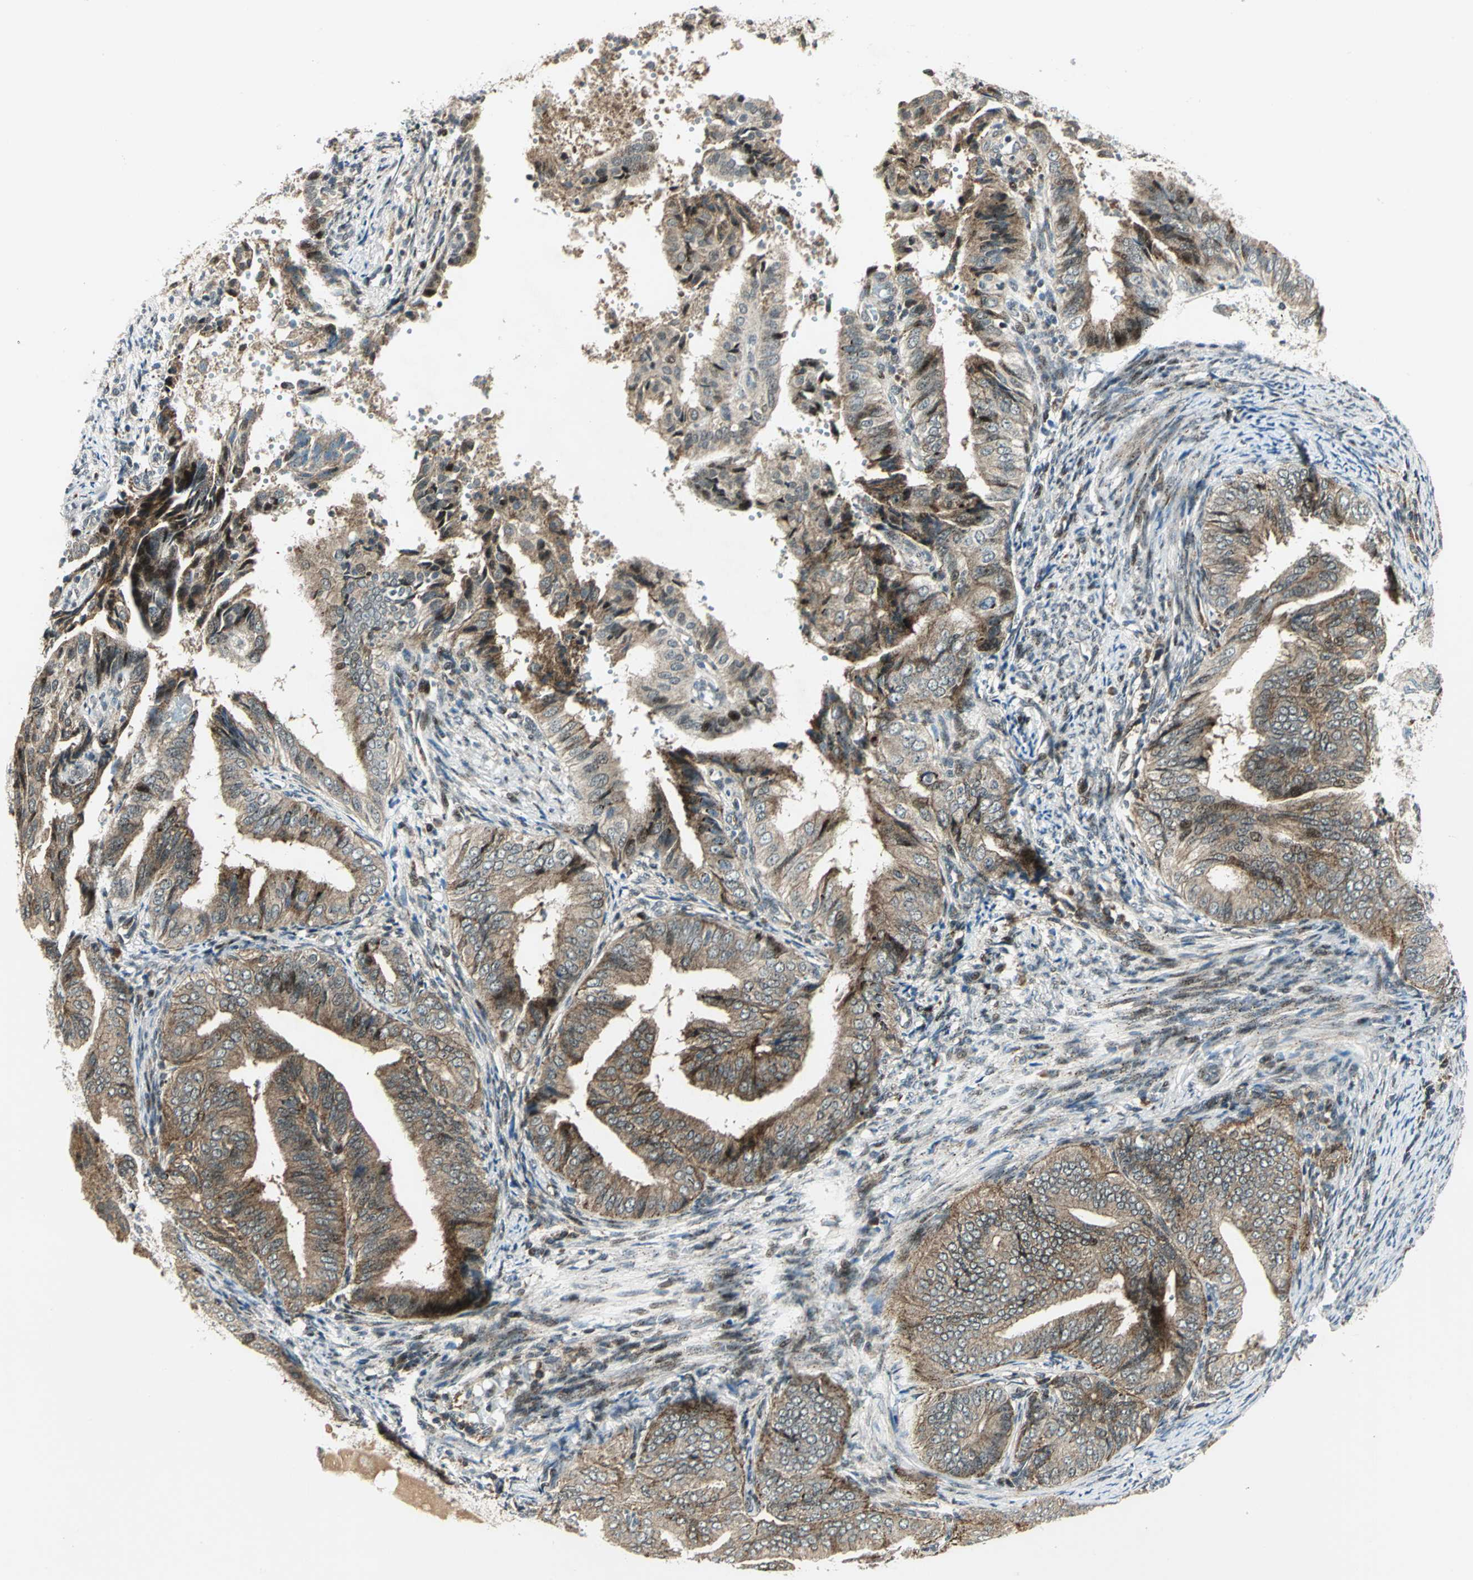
{"staining": {"intensity": "moderate", "quantity": ">75%", "location": "cytoplasmic/membranous"}, "tissue": "endometrial cancer", "cell_type": "Tumor cells", "image_type": "cancer", "snomed": [{"axis": "morphology", "description": "Adenocarcinoma, NOS"}, {"axis": "topography", "description": "Endometrium"}], "caption": "Protein staining of endometrial cancer (adenocarcinoma) tissue displays moderate cytoplasmic/membranous positivity in approximately >75% of tumor cells.", "gene": "ATP6V1A", "patient": {"sex": "female", "age": 58}}